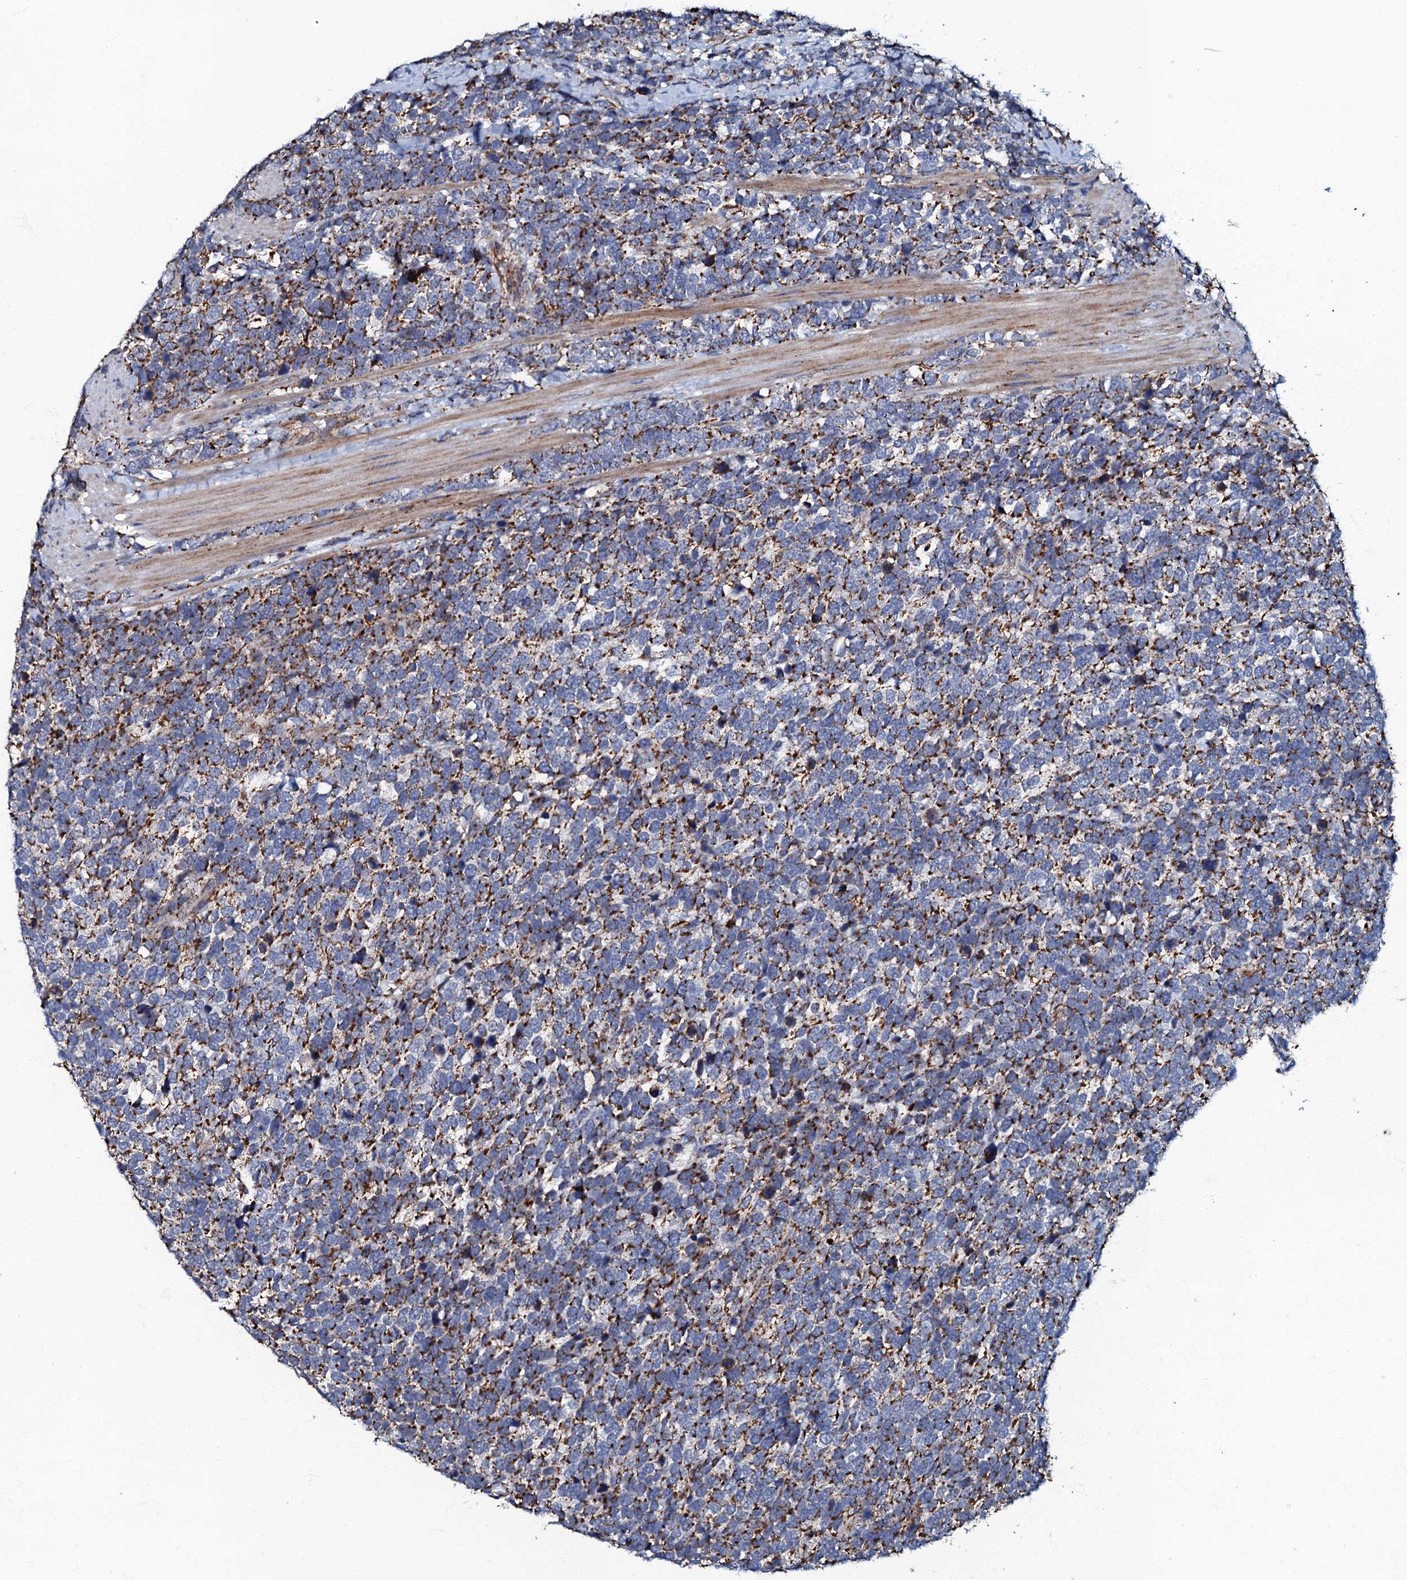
{"staining": {"intensity": "strong", "quantity": ">75%", "location": "cytoplasmic/membranous"}, "tissue": "urothelial cancer", "cell_type": "Tumor cells", "image_type": "cancer", "snomed": [{"axis": "morphology", "description": "Urothelial carcinoma, High grade"}, {"axis": "topography", "description": "Urinary bladder"}], "caption": "The image exhibits immunohistochemical staining of high-grade urothelial carcinoma. There is strong cytoplasmic/membranous staining is identified in approximately >75% of tumor cells.", "gene": "NDUFA12", "patient": {"sex": "female", "age": 82}}